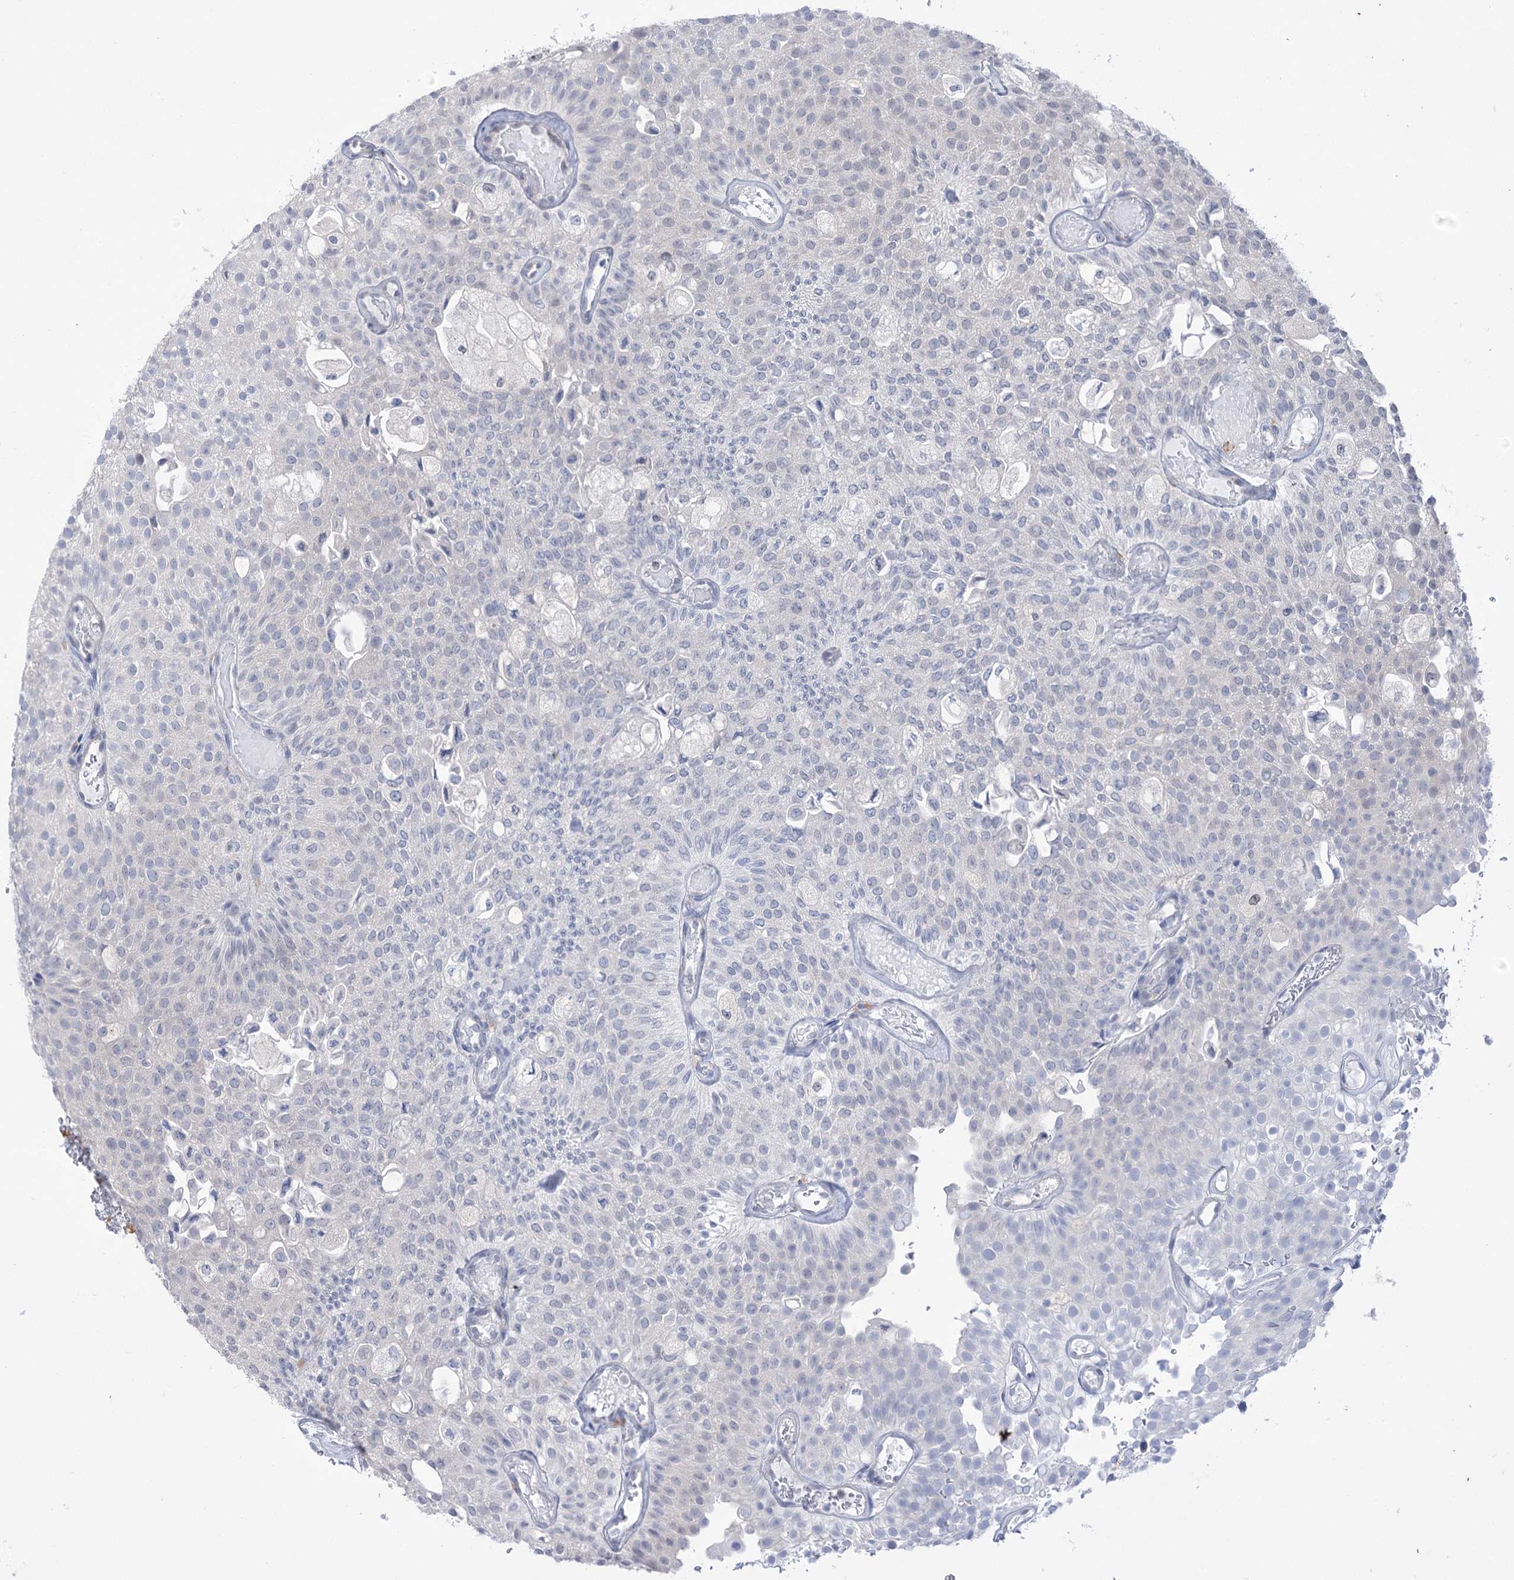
{"staining": {"intensity": "negative", "quantity": "none", "location": "none"}, "tissue": "urothelial cancer", "cell_type": "Tumor cells", "image_type": "cancer", "snomed": [{"axis": "morphology", "description": "Urothelial carcinoma, Low grade"}, {"axis": "topography", "description": "Urinary bladder"}], "caption": "The IHC histopathology image has no significant expression in tumor cells of low-grade urothelial carcinoma tissue. (DAB (3,3'-diaminobenzidine) IHC visualized using brightfield microscopy, high magnification).", "gene": "SIAE", "patient": {"sex": "male", "age": 78}}